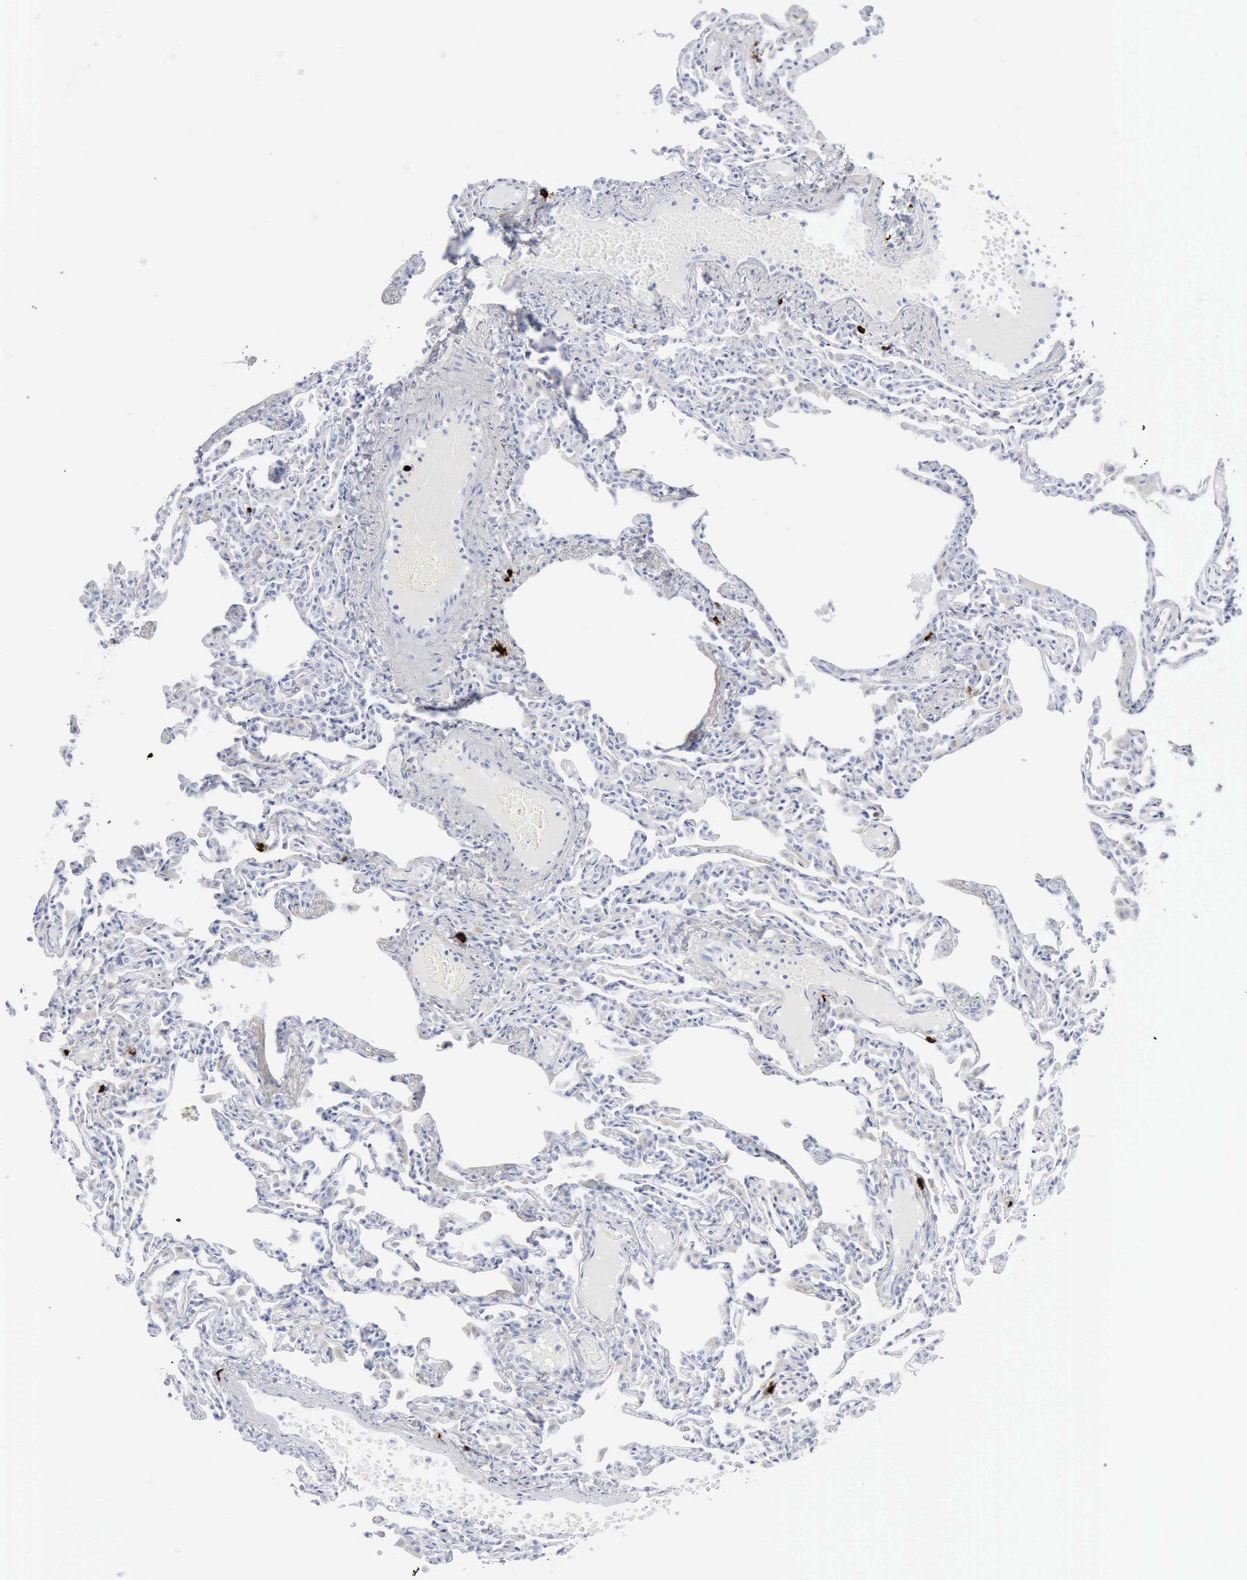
{"staining": {"intensity": "negative", "quantity": "none", "location": "none"}, "tissue": "lung", "cell_type": "Alveolar cells", "image_type": "normal", "snomed": [{"axis": "morphology", "description": "Normal tissue, NOS"}, {"axis": "topography", "description": "Lung"}], "caption": "IHC image of benign lung stained for a protein (brown), which shows no staining in alveolar cells. (Stains: DAB IHC with hematoxylin counter stain, Microscopy: brightfield microscopy at high magnification).", "gene": "CMA1", "patient": {"sex": "female", "age": 49}}